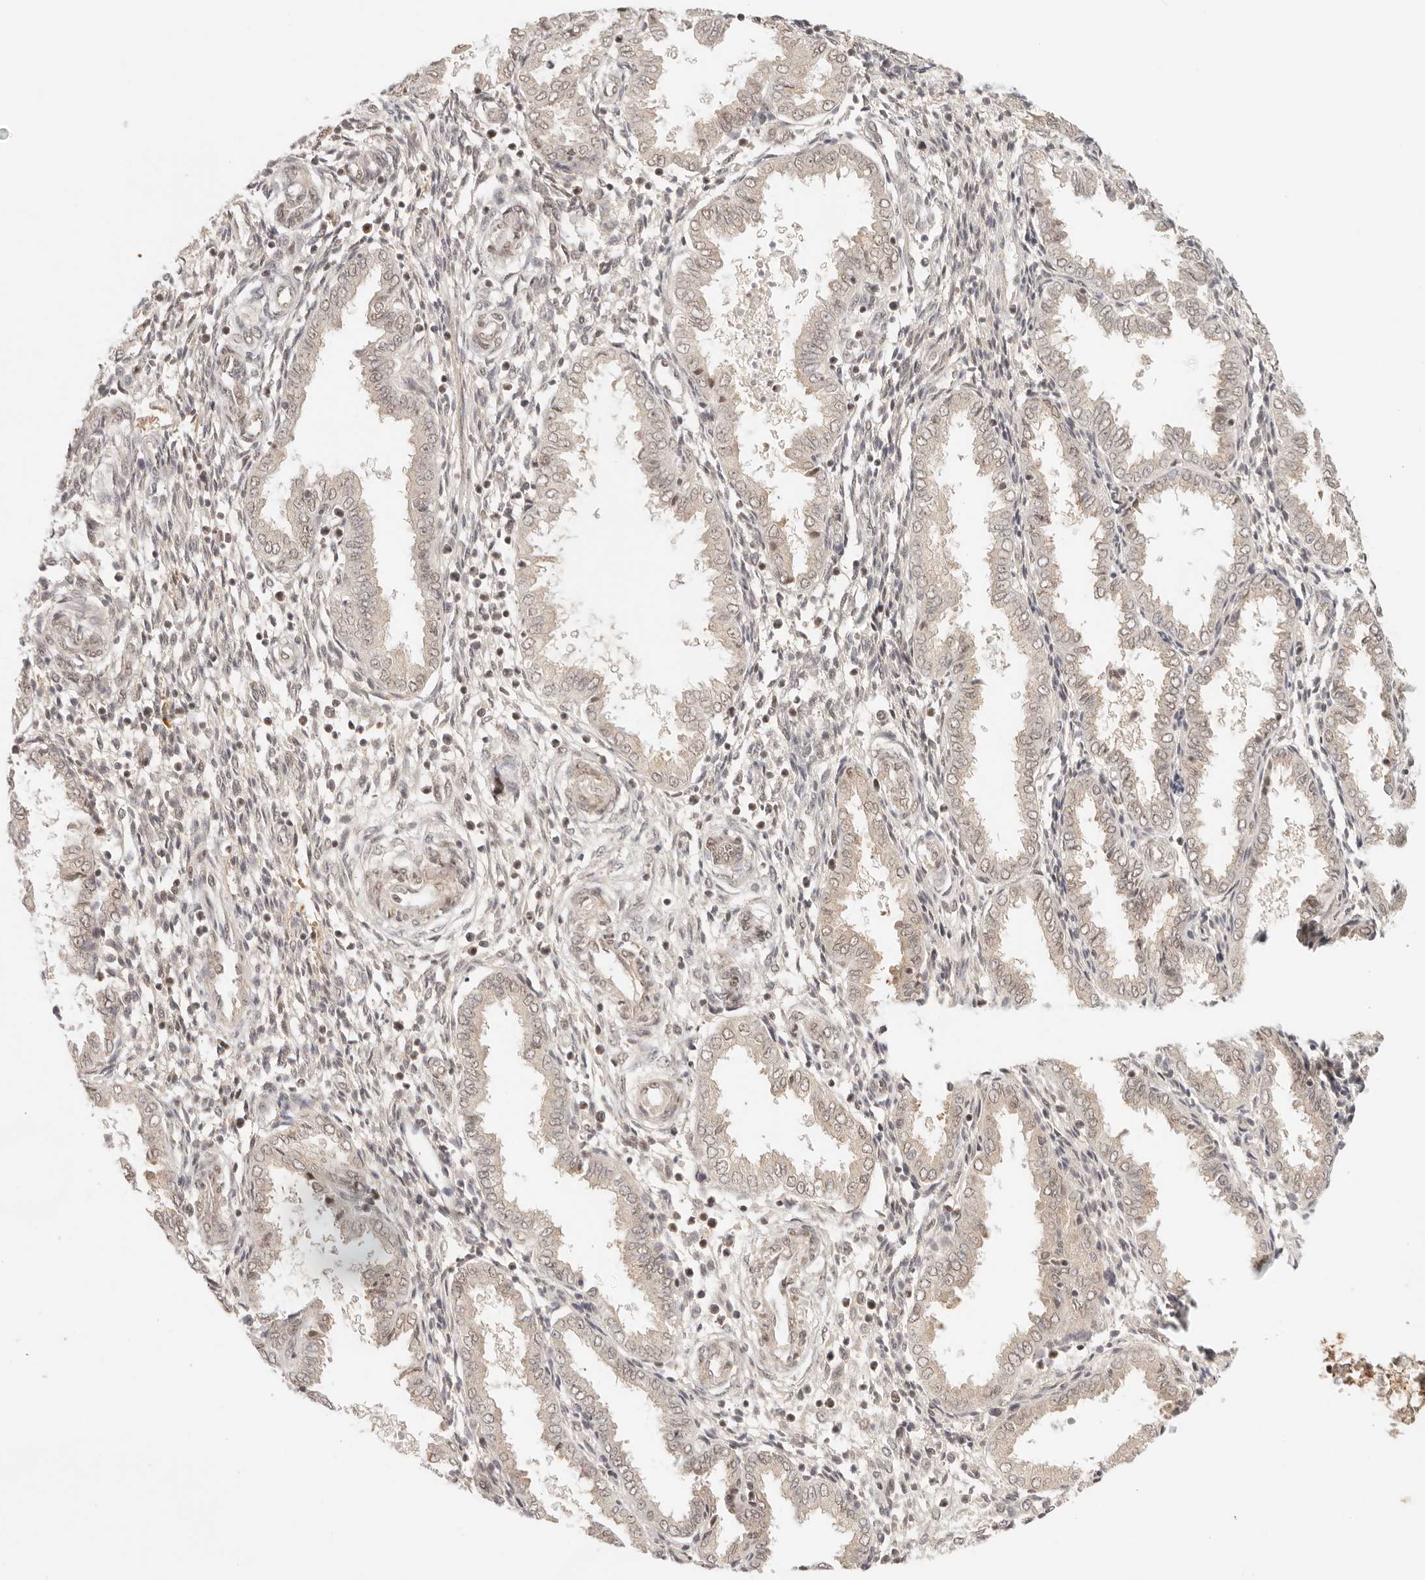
{"staining": {"intensity": "moderate", "quantity": "25%-75%", "location": "nuclear"}, "tissue": "endometrium", "cell_type": "Cells in endometrial stroma", "image_type": "normal", "snomed": [{"axis": "morphology", "description": "Normal tissue, NOS"}, {"axis": "topography", "description": "Endometrium"}], "caption": "Moderate nuclear expression is seen in about 25%-75% of cells in endometrial stroma in benign endometrium. Ihc stains the protein of interest in brown and the nuclei are stained blue.", "gene": "GTF2E2", "patient": {"sex": "female", "age": 33}}